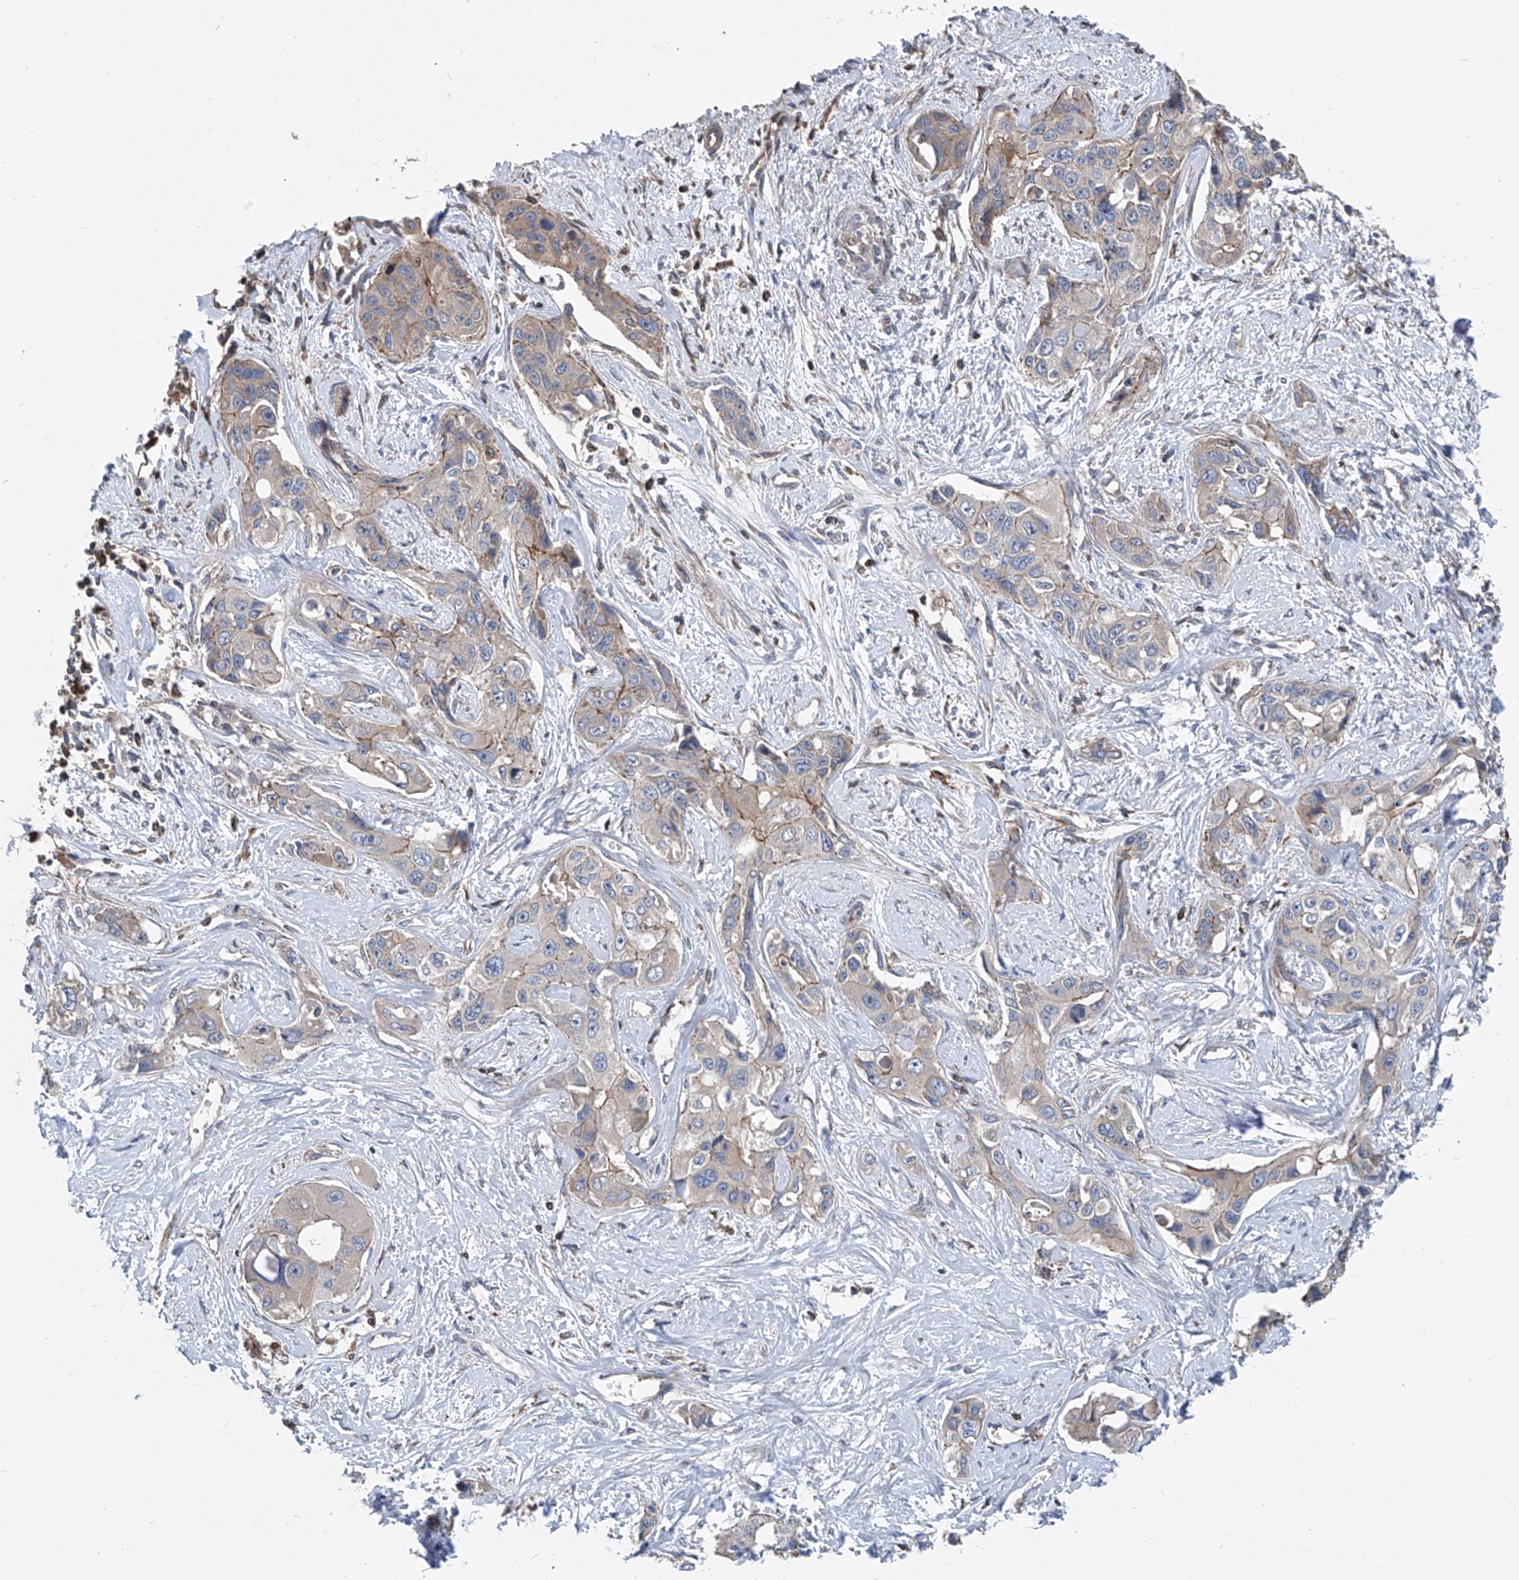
{"staining": {"intensity": "weak", "quantity": "<25%", "location": "cytoplasmic/membranous"}, "tissue": "liver cancer", "cell_type": "Tumor cells", "image_type": "cancer", "snomed": [{"axis": "morphology", "description": "Cholangiocarcinoma"}, {"axis": "topography", "description": "Liver"}], "caption": "Immunohistochemistry (IHC) of cholangiocarcinoma (liver) displays no expression in tumor cells.", "gene": "TRIM38", "patient": {"sex": "male", "age": 59}}